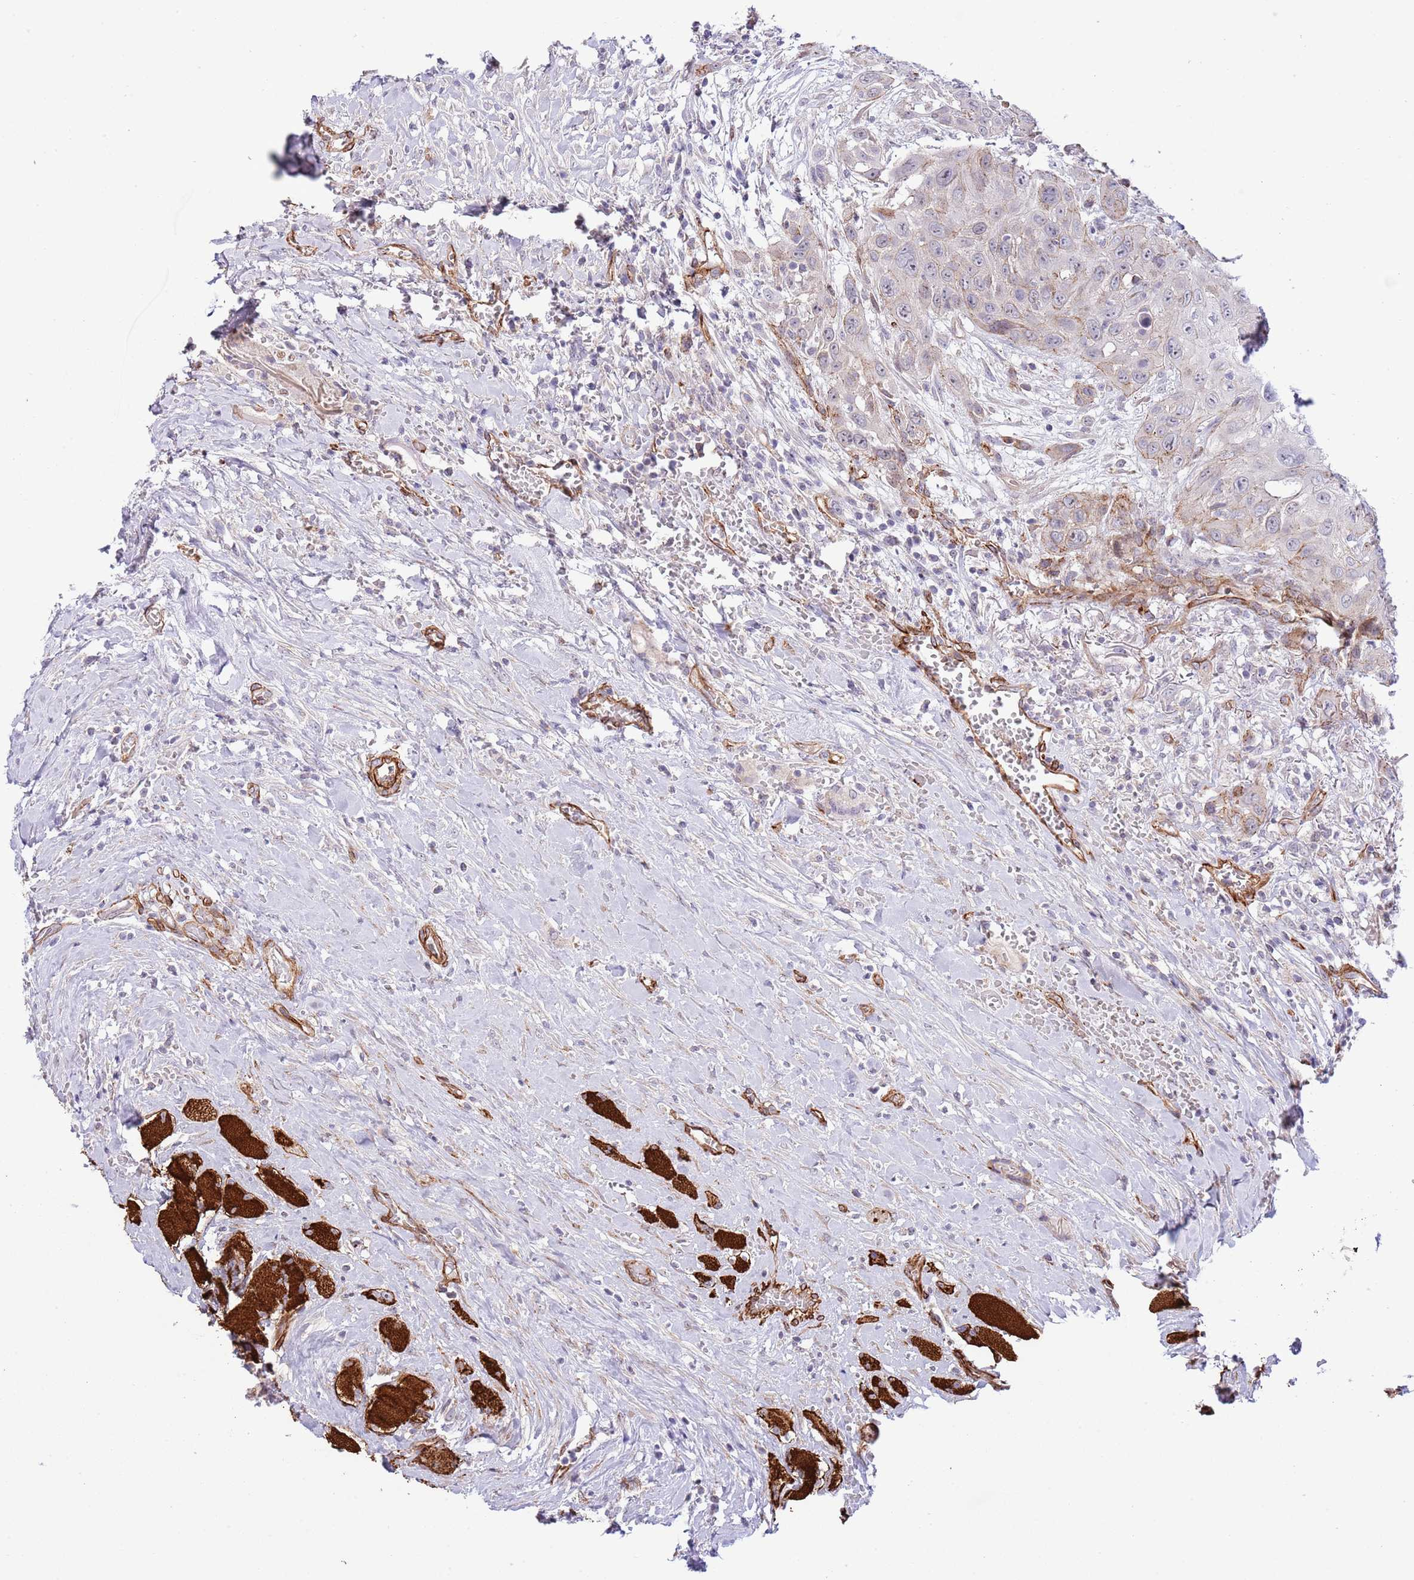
{"staining": {"intensity": "negative", "quantity": "none", "location": "none"}, "tissue": "head and neck cancer", "cell_type": "Tumor cells", "image_type": "cancer", "snomed": [{"axis": "morphology", "description": "Squamous cell carcinoma, NOS"}, {"axis": "topography", "description": "Head-Neck"}], "caption": "An image of head and neck cancer (squamous cell carcinoma) stained for a protein demonstrates no brown staining in tumor cells. The staining is performed using DAB (3,3'-diaminobenzidine) brown chromogen with nuclei counter-stained in using hematoxylin.", "gene": "NEK3", "patient": {"sex": "male", "age": 81}}